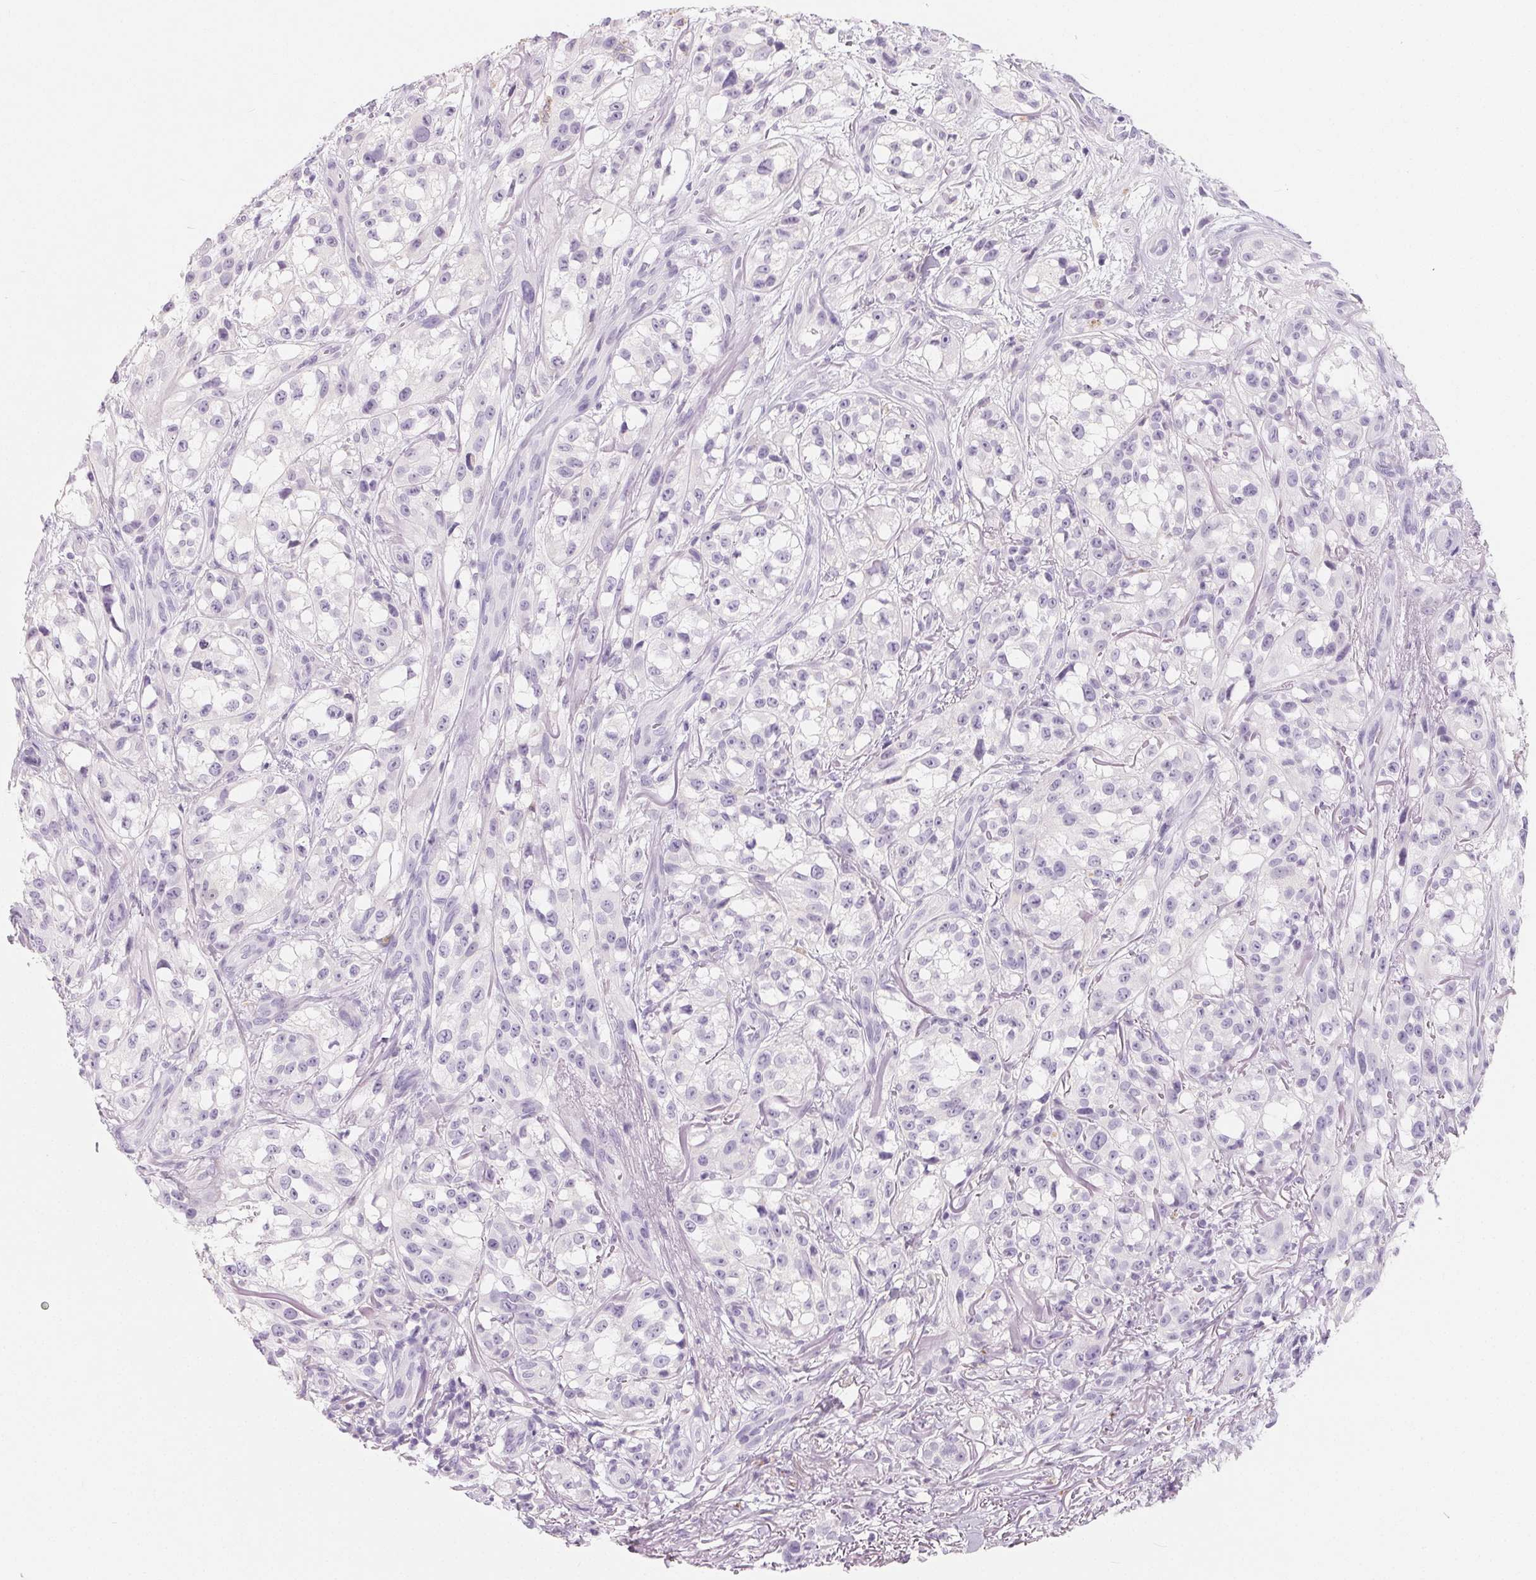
{"staining": {"intensity": "negative", "quantity": "none", "location": "none"}, "tissue": "melanoma", "cell_type": "Tumor cells", "image_type": "cancer", "snomed": [{"axis": "morphology", "description": "Malignant melanoma, NOS"}, {"axis": "topography", "description": "Skin"}], "caption": "Human melanoma stained for a protein using immunohistochemistry (IHC) demonstrates no staining in tumor cells.", "gene": "SPACA5B", "patient": {"sex": "female", "age": 85}}